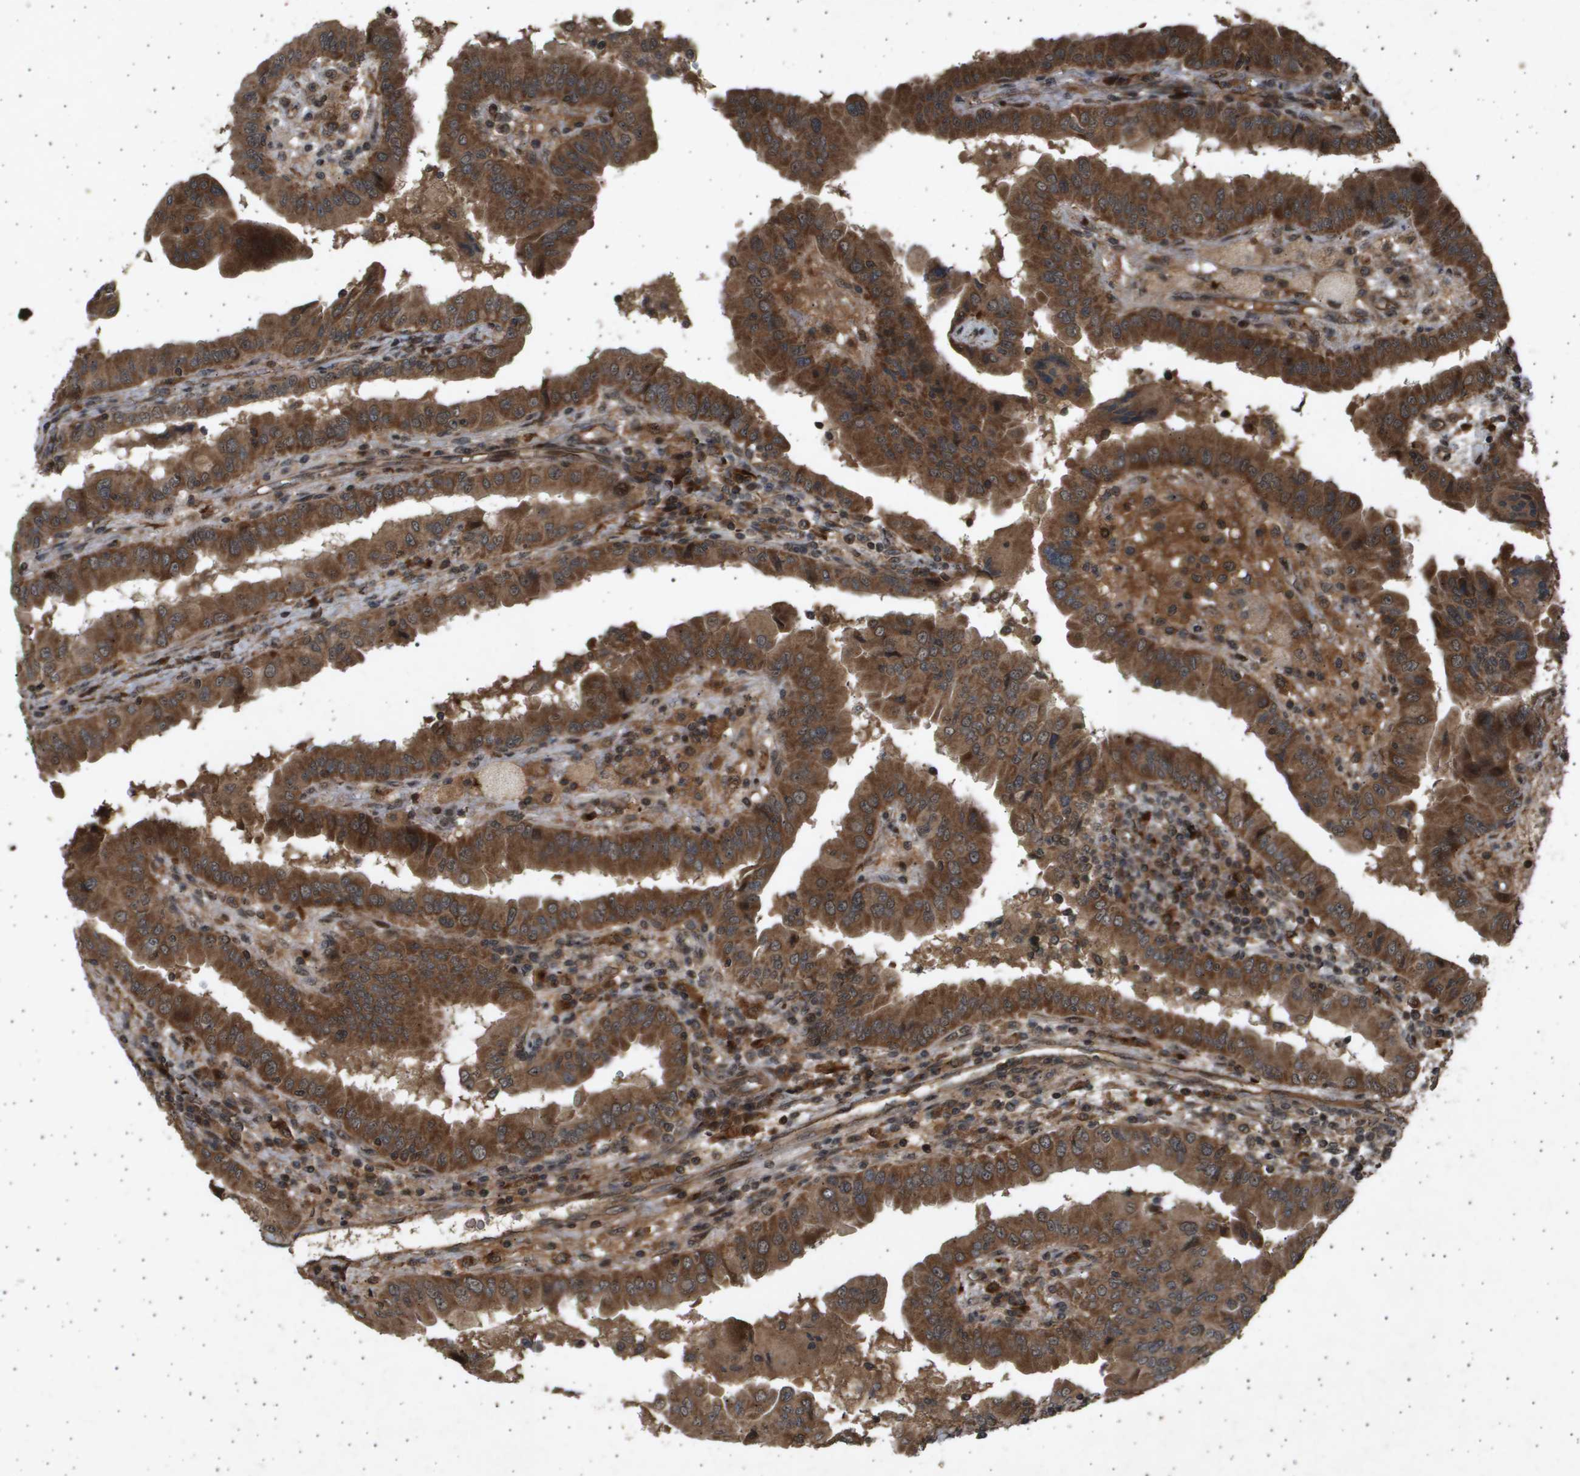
{"staining": {"intensity": "strong", "quantity": ">75%", "location": "cytoplasmic/membranous"}, "tissue": "thyroid cancer", "cell_type": "Tumor cells", "image_type": "cancer", "snomed": [{"axis": "morphology", "description": "Papillary adenocarcinoma, NOS"}, {"axis": "topography", "description": "Thyroid gland"}], "caption": "The image reveals immunohistochemical staining of thyroid cancer (papillary adenocarcinoma). There is strong cytoplasmic/membranous expression is appreciated in about >75% of tumor cells. Nuclei are stained in blue.", "gene": "TNRC6A", "patient": {"sex": "male", "age": 33}}